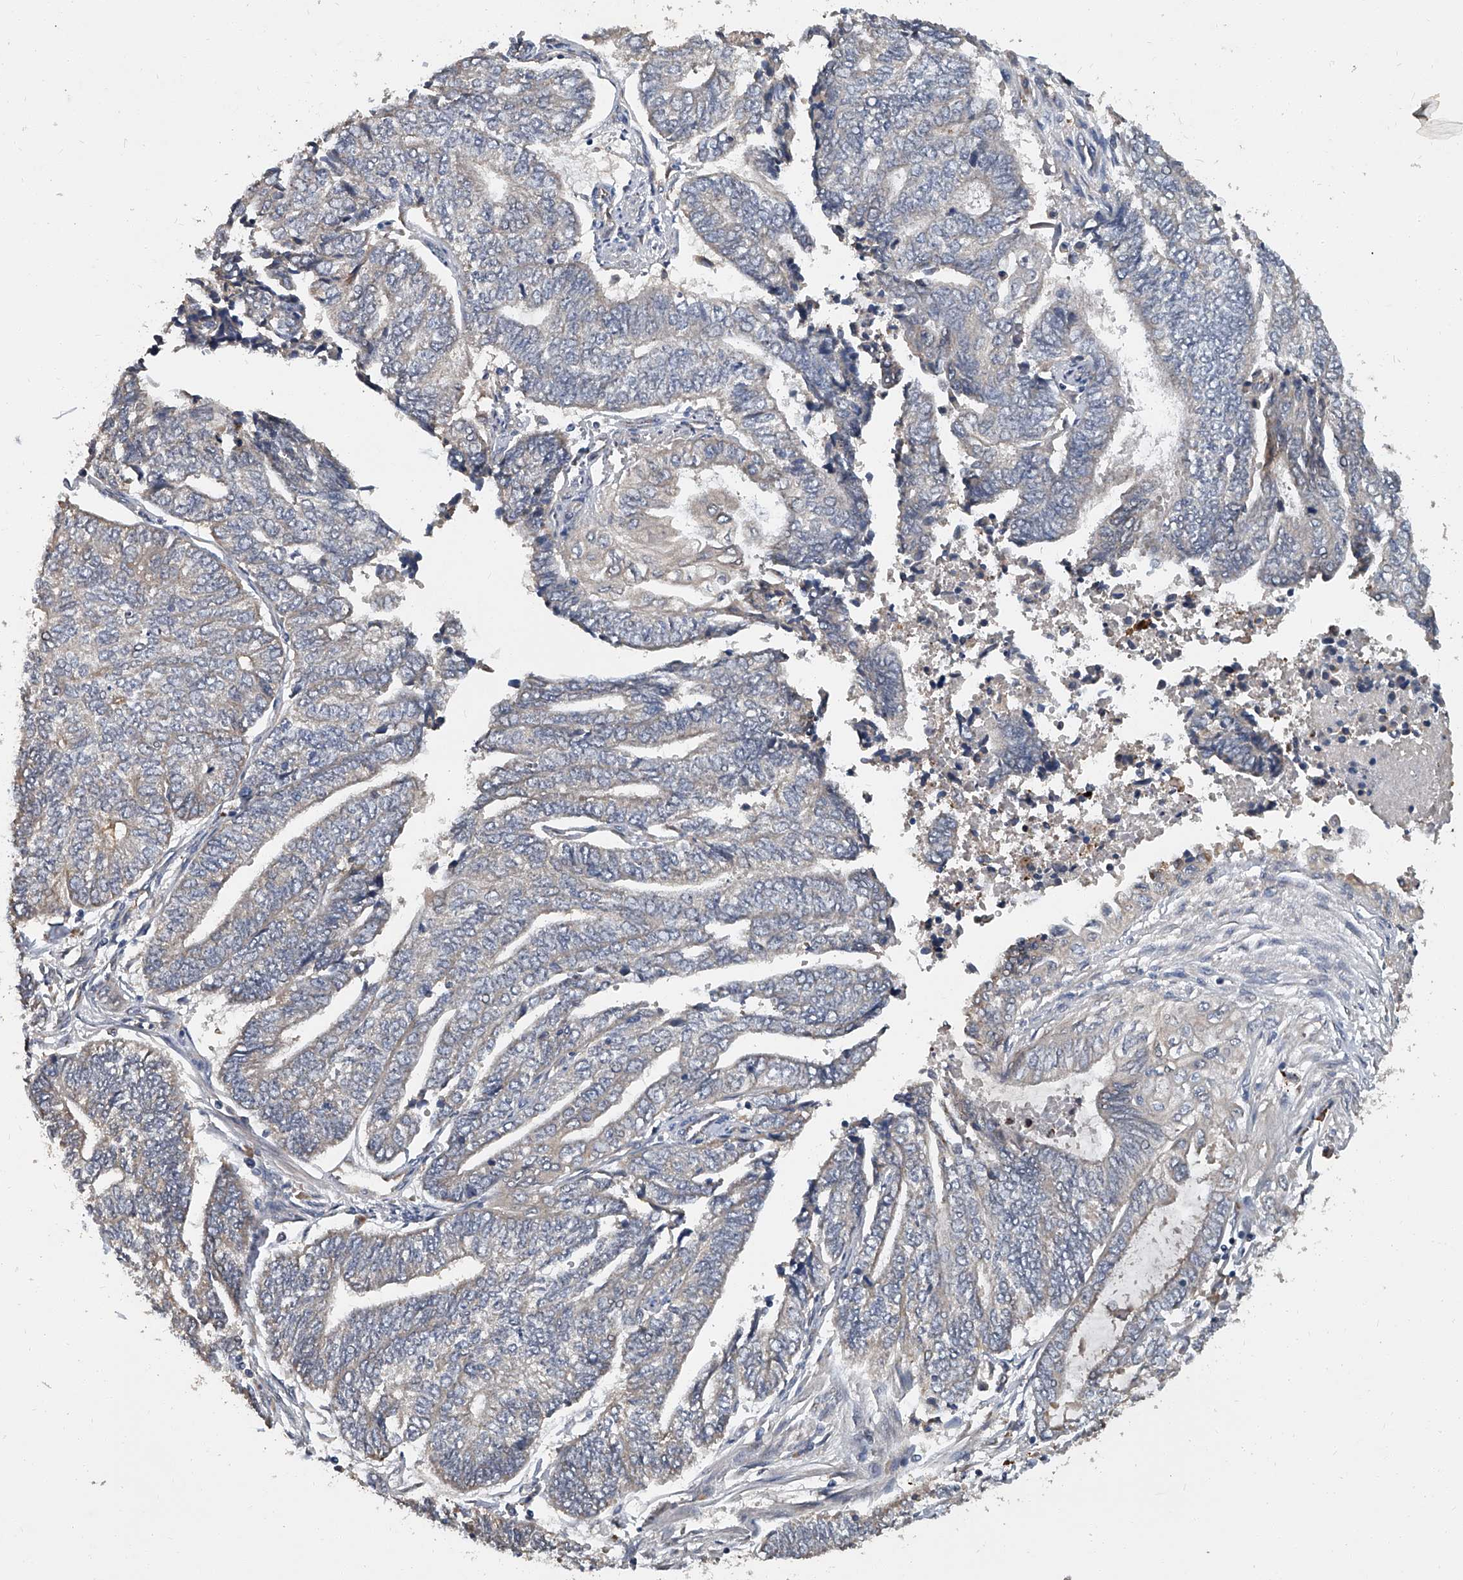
{"staining": {"intensity": "negative", "quantity": "none", "location": "none"}, "tissue": "endometrial cancer", "cell_type": "Tumor cells", "image_type": "cancer", "snomed": [{"axis": "morphology", "description": "Adenocarcinoma, NOS"}, {"axis": "topography", "description": "Uterus"}, {"axis": "topography", "description": "Endometrium"}], "caption": "Immunohistochemistry (IHC) image of human adenocarcinoma (endometrial) stained for a protein (brown), which demonstrates no expression in tumor cells.", "gene": "JAG2", "patient": {"sex": "female", "age": 70}}